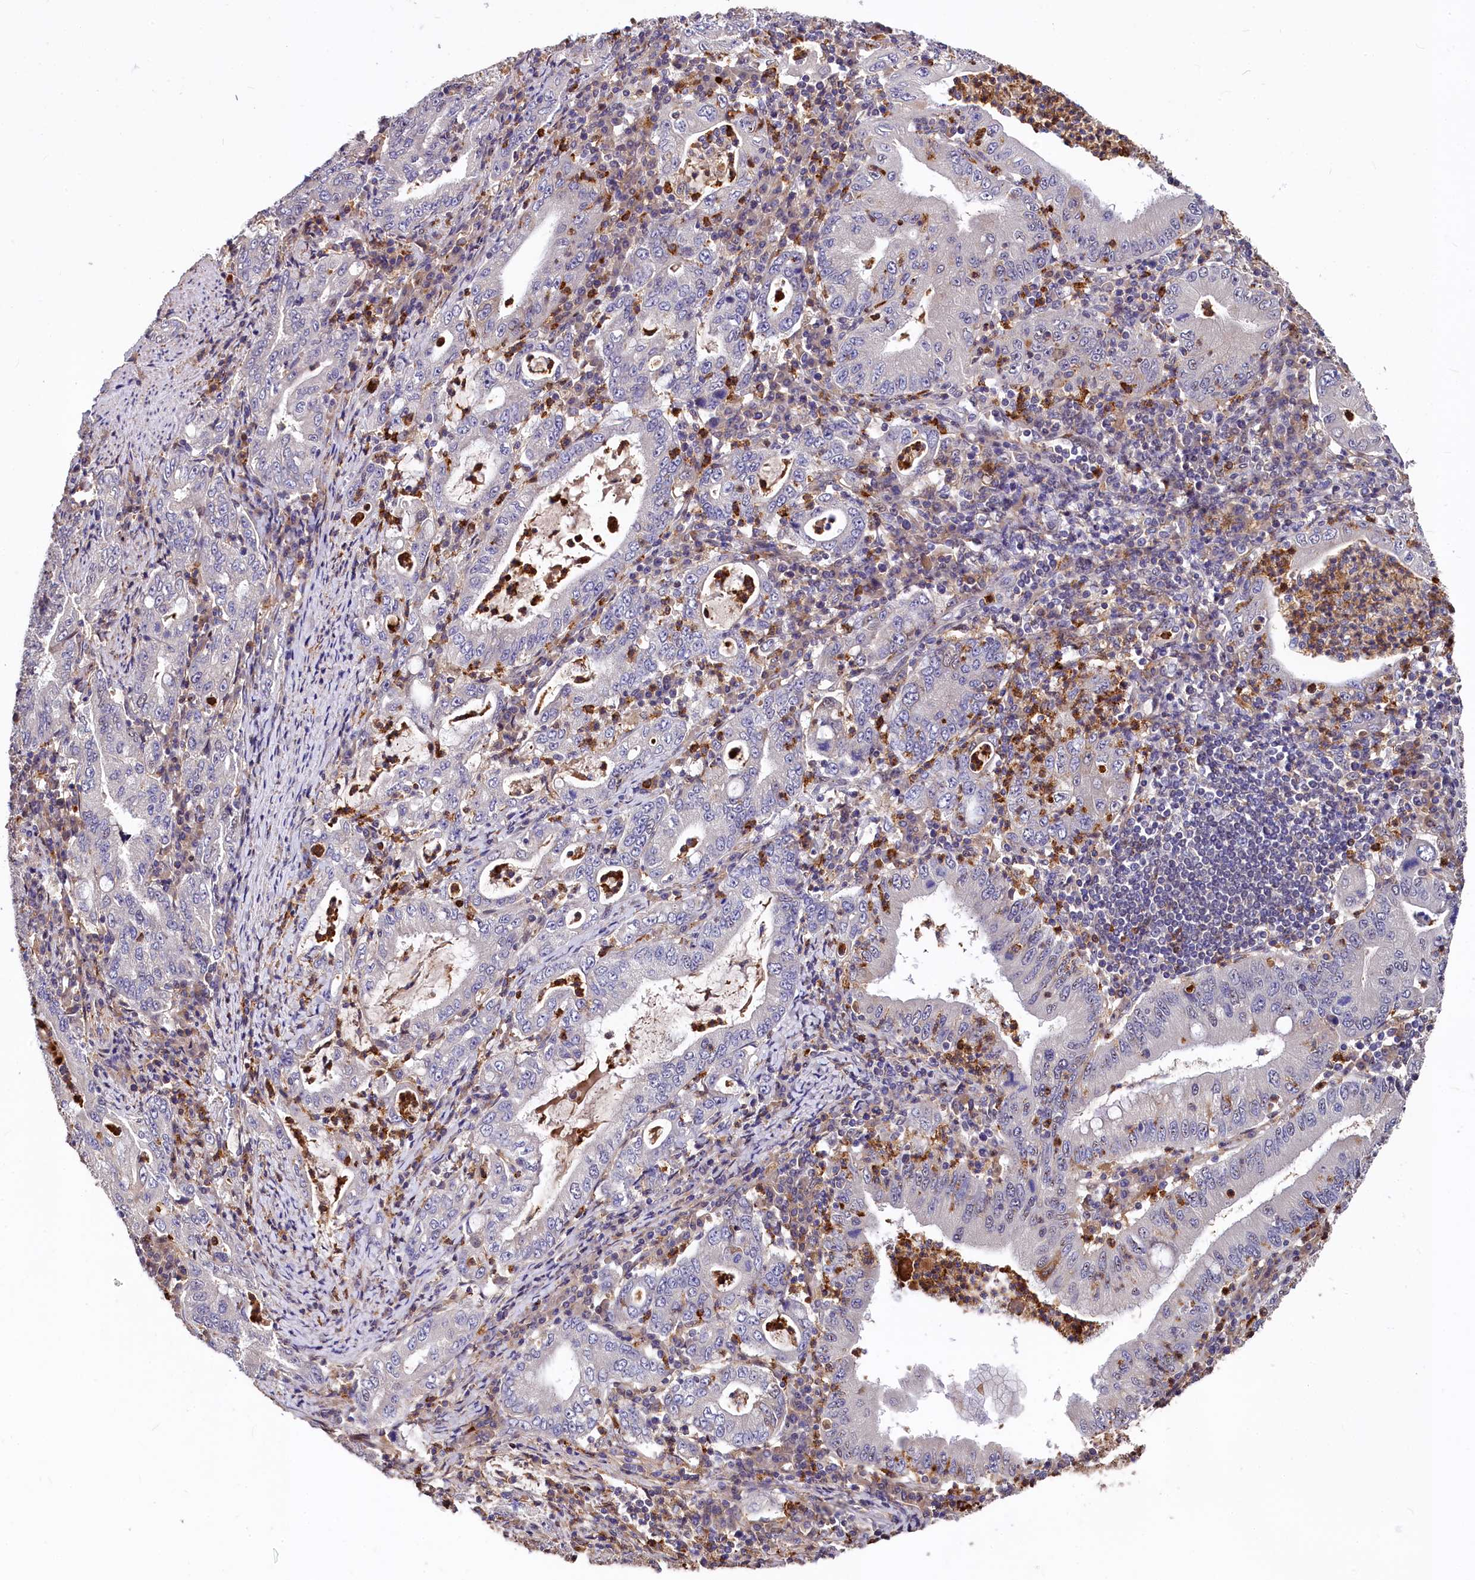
{"staining": {"intensity": "negative", "quantity": "none", "location": "none"}, "tissue": "stomach cancer", "cell_type": "Tumor cells", "image_type": "cancer", "snomed": [{"axis": "morphology", "description": "Normal tissue, NOS"}, {"axis": "morphology", "description": "Adenocarcinoma, NOS"}, {"axis": "topography", "description": "Esophagus"}, {"axis": "topography", "description": "Stomach, upper"}, {"axis": "topography", "description": "Peripheral nerve tissue"}], "caption": "IHC of human adenocarcinoma (stomach) demonstrates no positivity in tumor cells.", "gene": "ATG101", "patient": {"sex": "male", "age": 62}}